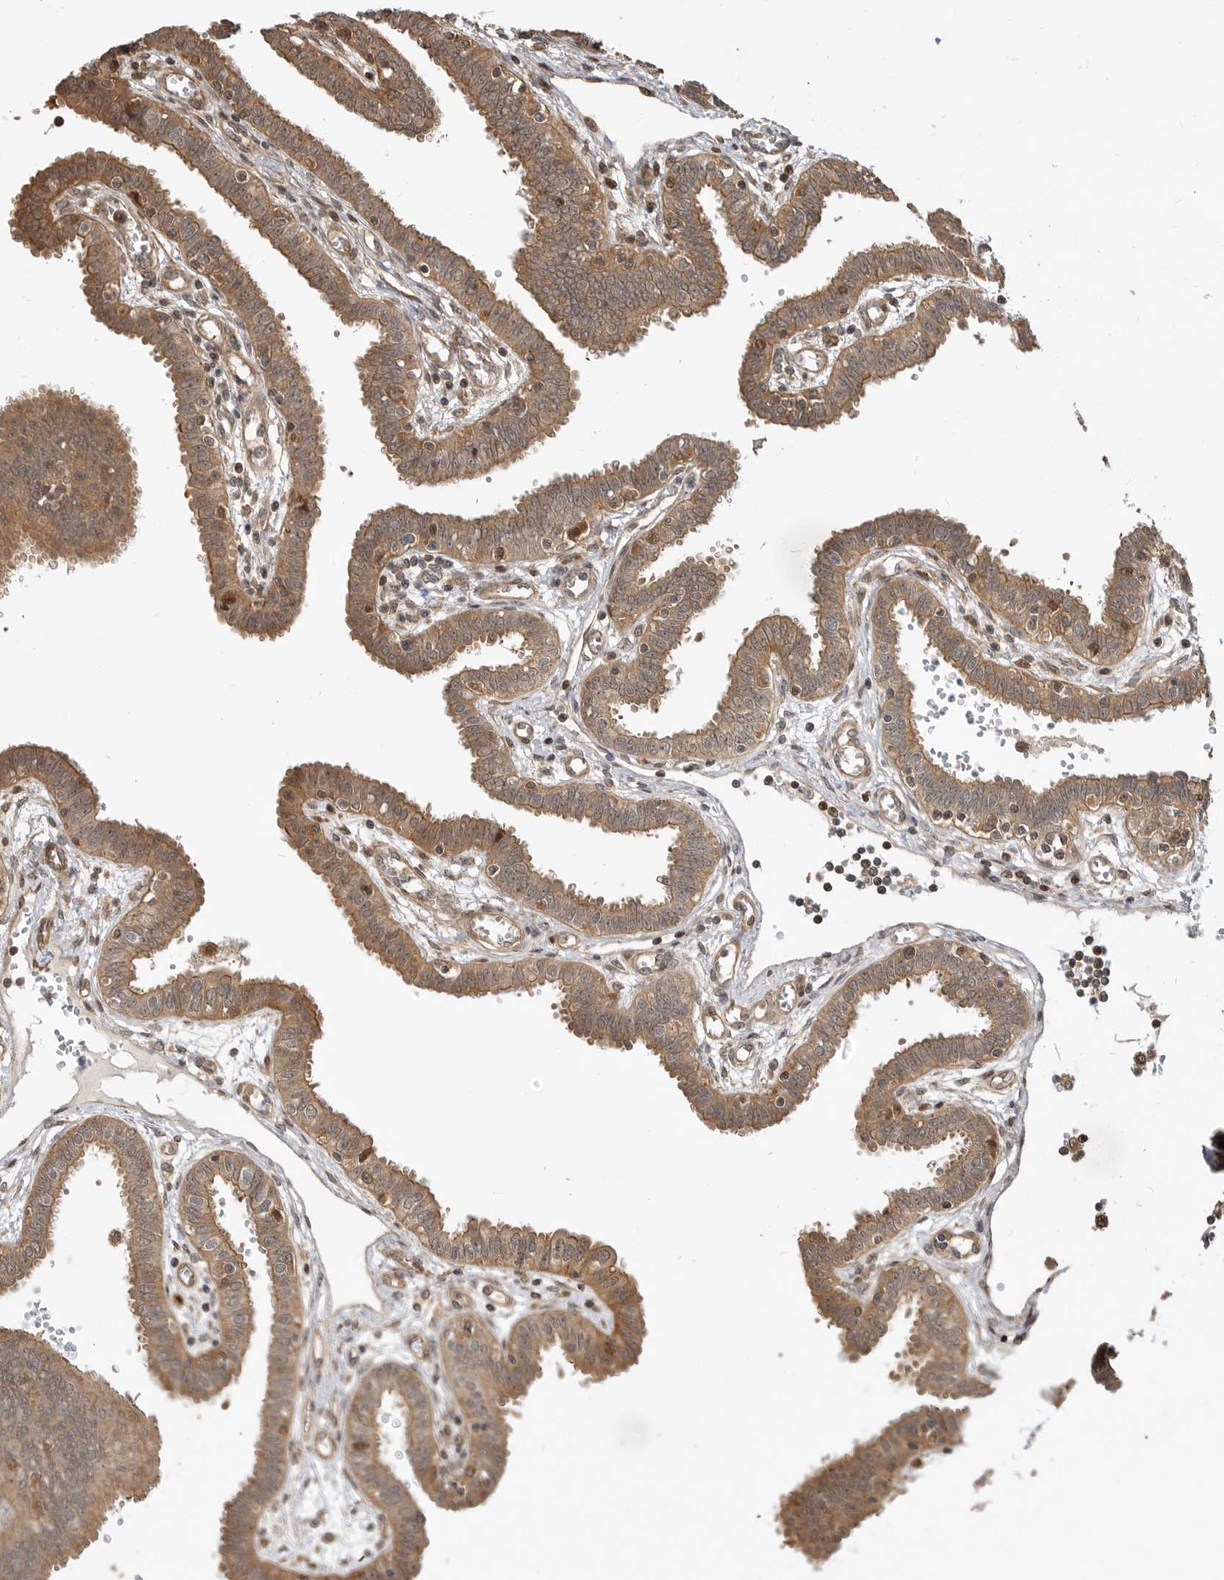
{"staining": {"intensity": "moderate", "quantity": ">75%", "location": "cytoplasmic/membranous,nuclear"}, "tissue": "fallopian tube", "cell_type": "Glandular cells", "image_type": "normal", "snomed": [{"axis": "morphology", "description": "Normal tissue, NOS"}, {"axis": "topography", "description": "Fallopian tube"}], "caption": "Protein positivity by IHC reveals moderate cytoplasmic/membranous,nuclear positivity in about >75% of glandular cells in normal fallopian tube.", "gene": "ADPRS", "patient": {"sex": "female", "age": 32}}